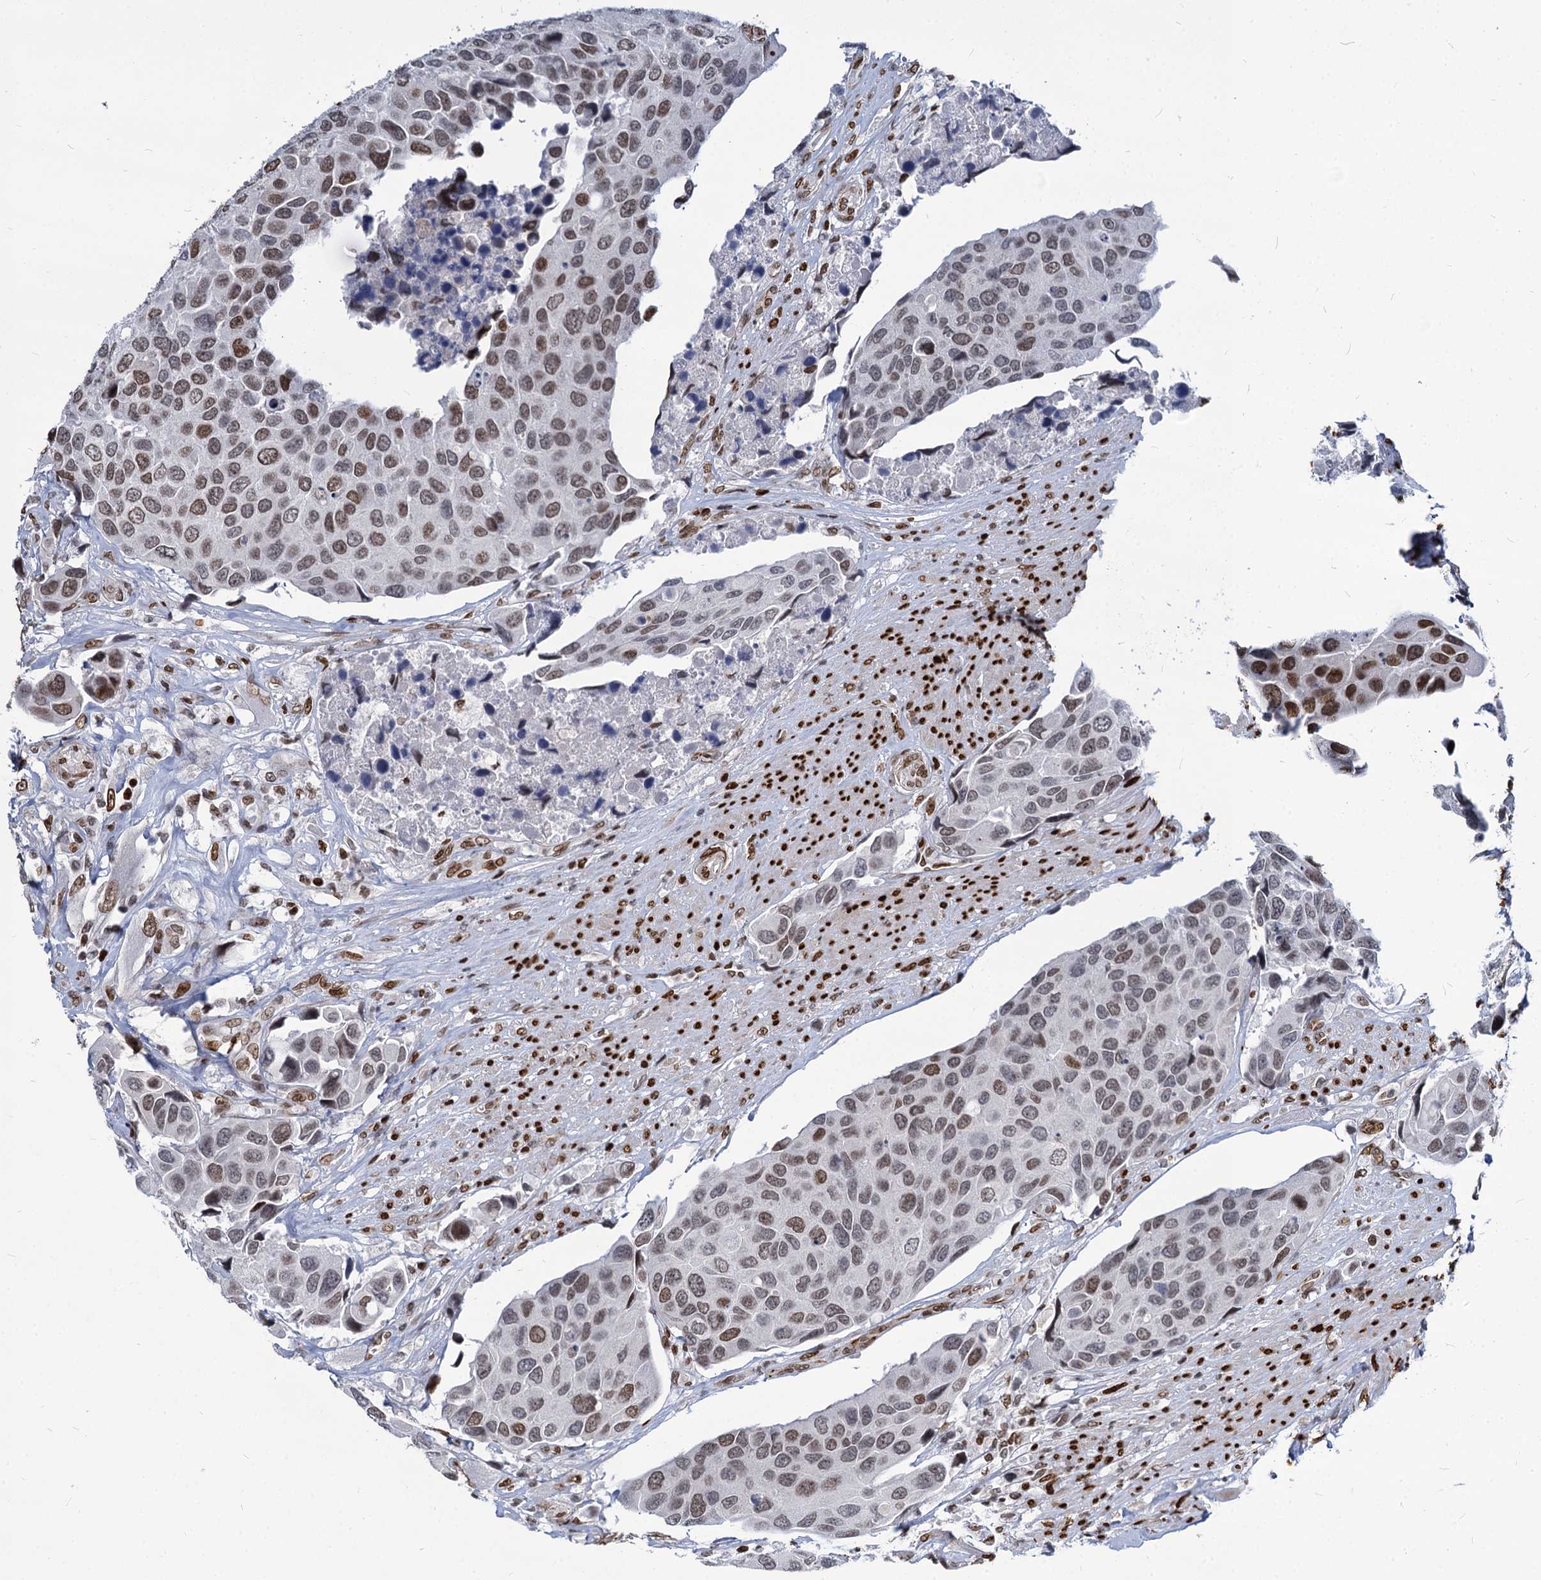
{"staining": {"intensity": "moderate", "quantity": ">75%", "location": "nuclear"}, "tissue": "urothelial cancer", "cell_type": "Tumor cells", "image_type": "cancer", "snomed": [{"axis": "morphology", "description": "Urothelial carcinoma, High grade"}, {"axis": "topography", "description": "Urinary bladder"}], "caption": "Immunohistochemistry (IHC) staining of urothelial cancer, which shows medium levels of moderate nuclear expression in about >75% of tumor cells indicating moderate nuclear protein expression. The staining was performed using DAB (3,3'-diaminobenzidine) (brown) for protein detection and nuclei were counterstained in hematoxylin (blue).", "gene": "MECP2", "patient": {"sex": "male", "age": 74}}